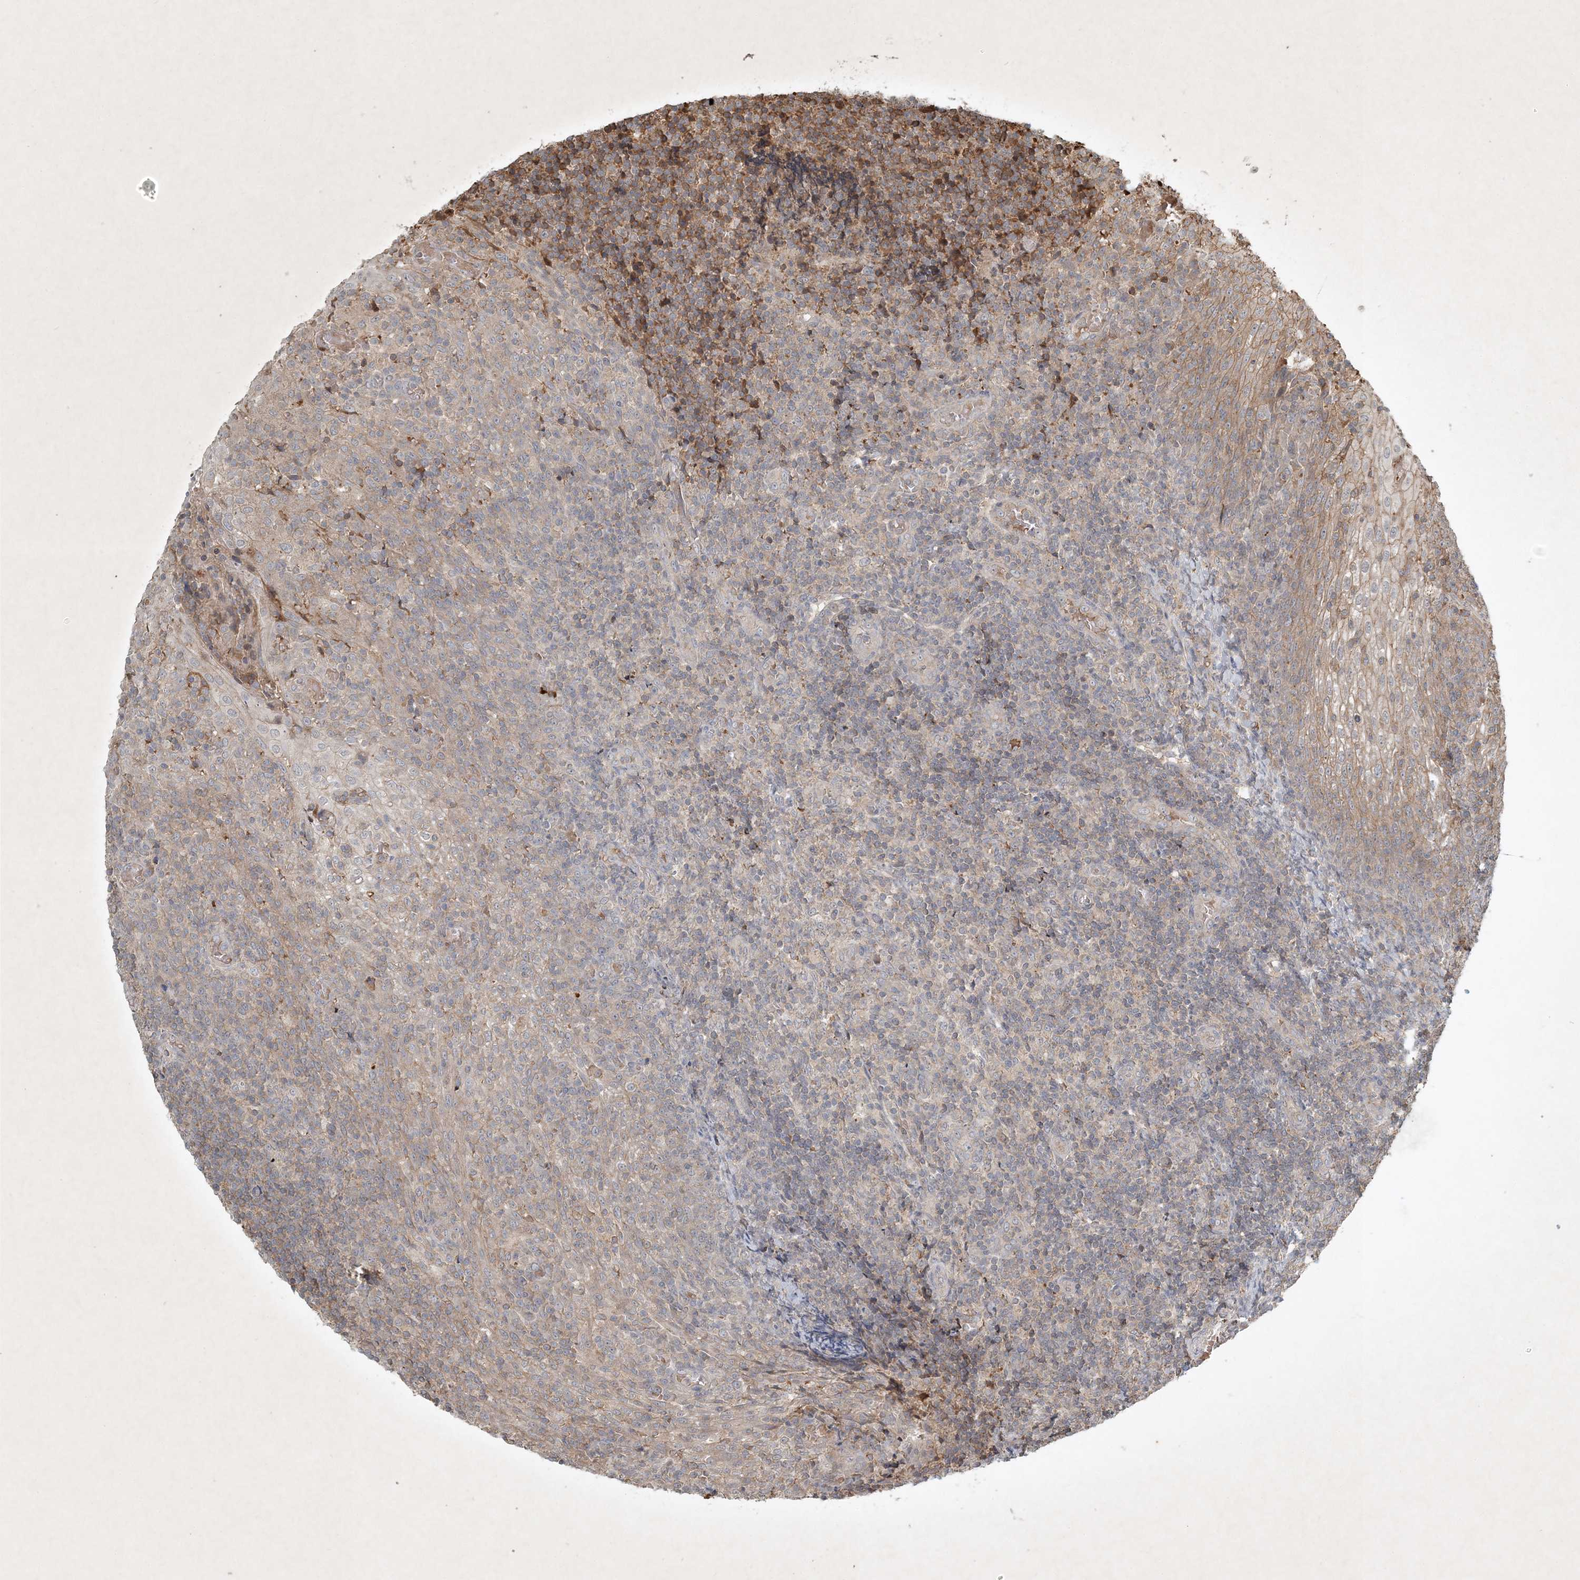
{"staining": {"intensity": "weak", "quantity": "<25%", "location": "cytoplasmic/membranous"}, "tissue": "tonsil", "cell_type": "Germinal center cells", "image_type": "normal", "snomed": [{"axis": "morphology", "description": "Normal tissue, NOS"}, {"axis": "topography", "description": "Tonsil"}], "caption": "Germinal center cells are negative for brown protein staining in benign tonsil. (DAB IHC, high magnification).", "gene": "TNFAIP6", "patient": {"sex": "female", "age": 19}}